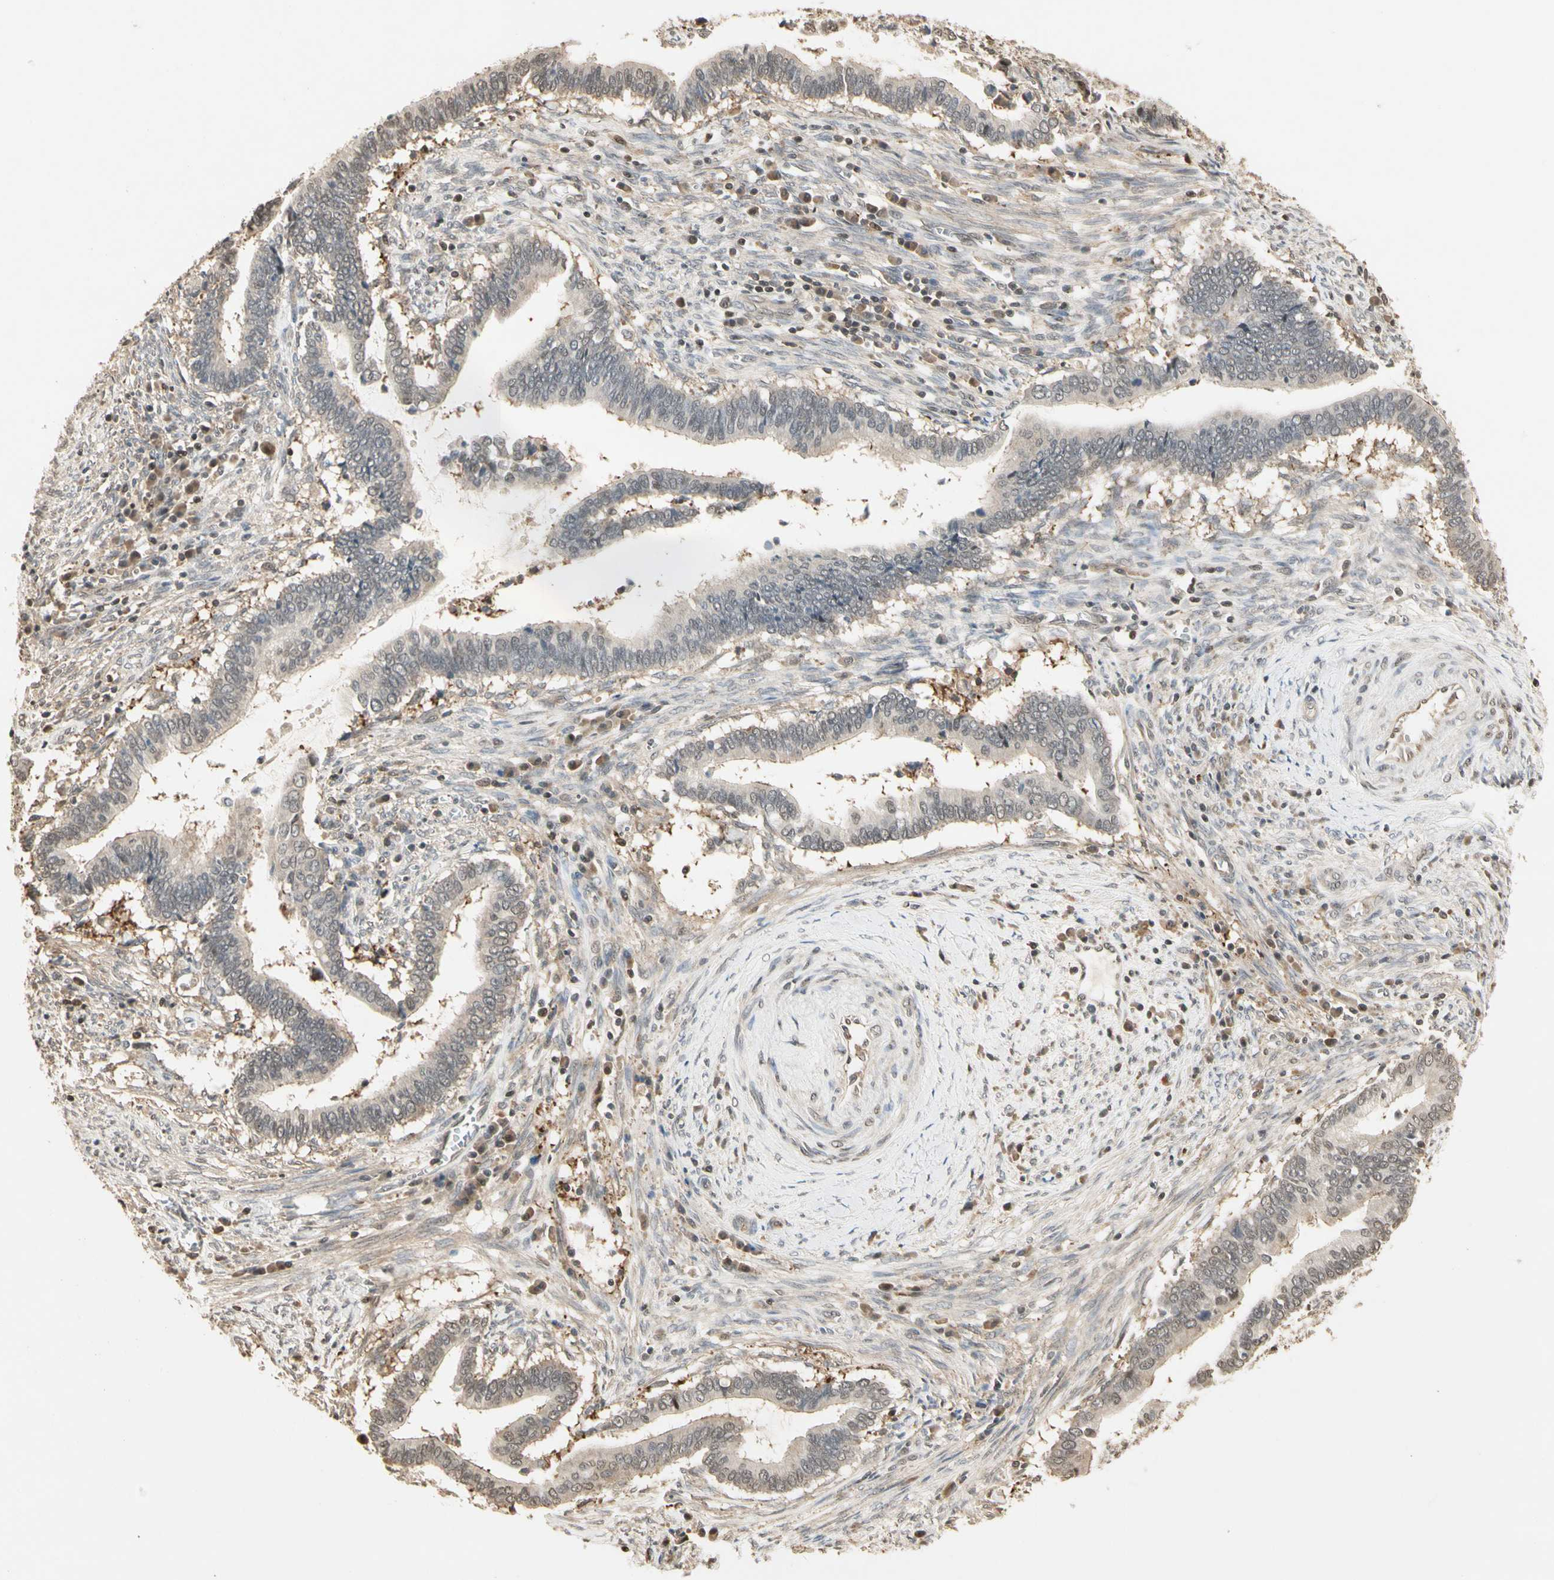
{"staining": {"intensity": "moderate", "quantity": ">75%", "location": "cytoplasmic/membranous"}, "tissue": "cervical cancer", "cell_type": "Tumor cells", "image_type": "cancer", "snomed": [{"axis": "morphology", "description": "Adenocarcinoma, NOS"}, {"axis": "topography", "description": "Cervix"}], "caption": "A brown stain labels moderate cytoplasmic/membranous expression of a protein in human cervical cancer tumor cells. Nuclei are stained in blue.", "gene": "DRG2", "patient": {"sex": "female", "age": 44}}